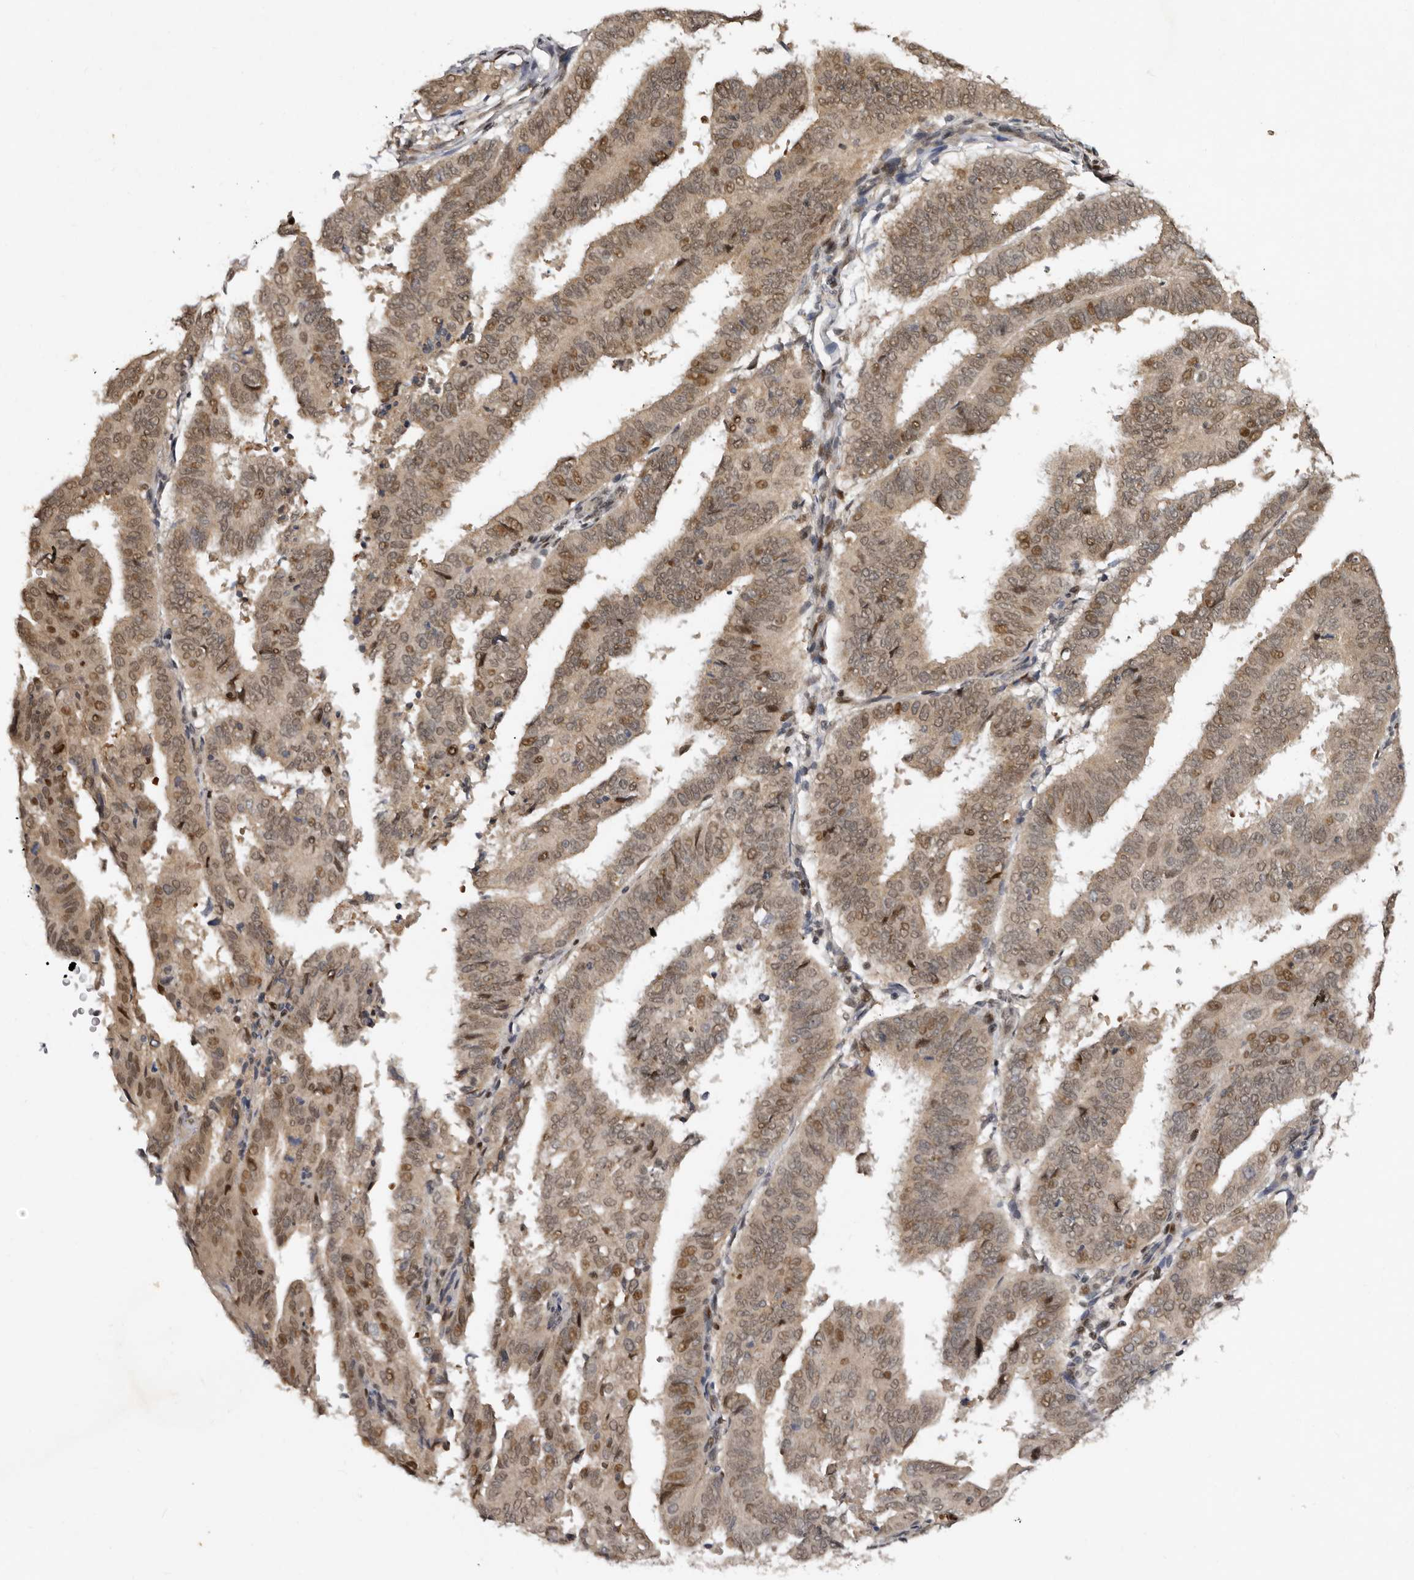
{"staining": {"intensity": "moderate", "quantity": ">75%", "location": "cytoplasmic/membranous,nuclear"}, "tissue": "endometrial cancer", "cell_type": "Tumor cells", "image_type": "cancer", "snomed": [{"axis": "morphology", "description": "Adenocarcinoma, NOS"}, {"axis": "topography", "description": "Uterus"}], "caption": "Tumor cells reveal moderate cytoplasmic/membranous and nuclear positivity in approximately >75% of cells in adenocarcinoma (endometrial). (Brightfield microscopy of DAB IHC at high magnification).", "gene": "ABL1", "patient": {"sex": "female", "age": 77}}